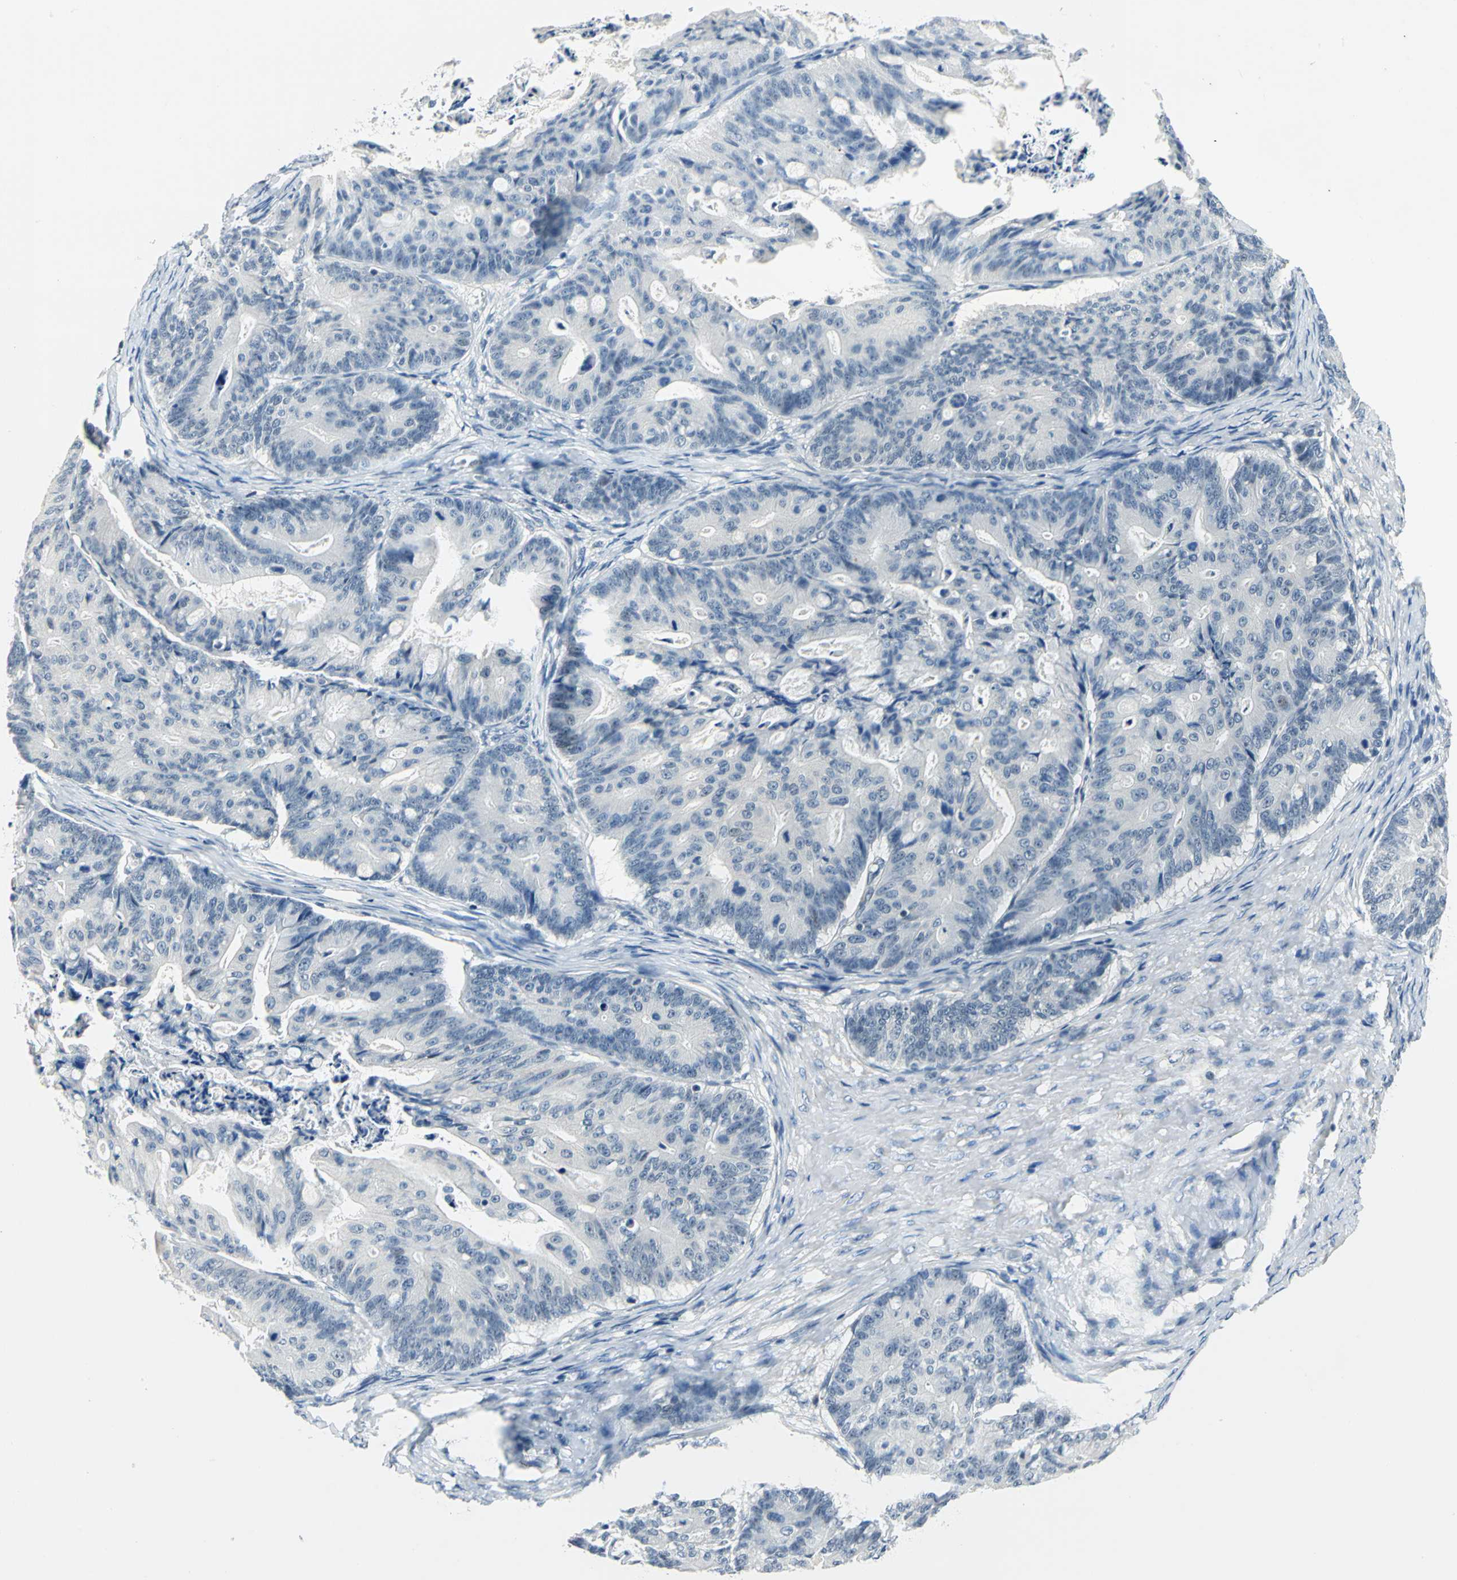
{"staining": {"intensity": "negative", "quantity": "none", "location": "none"}, "tissue": "ovarian cancer", "cell_type": "Tumor cells", "image_type": "cancer", "snomed": [{"axis": "morphology", "description": "Cystadenocarcinoma, mucinous, NOS"}, {"axis": "topography", "description": "Ovary"}], "caption": "Micrograph shows no significant protein positivity in tumor cells of mucinous cystadenocarcinoma (ovarian).", "gene": "RAD17", "patient": {"sex": "female", "age": 36}}